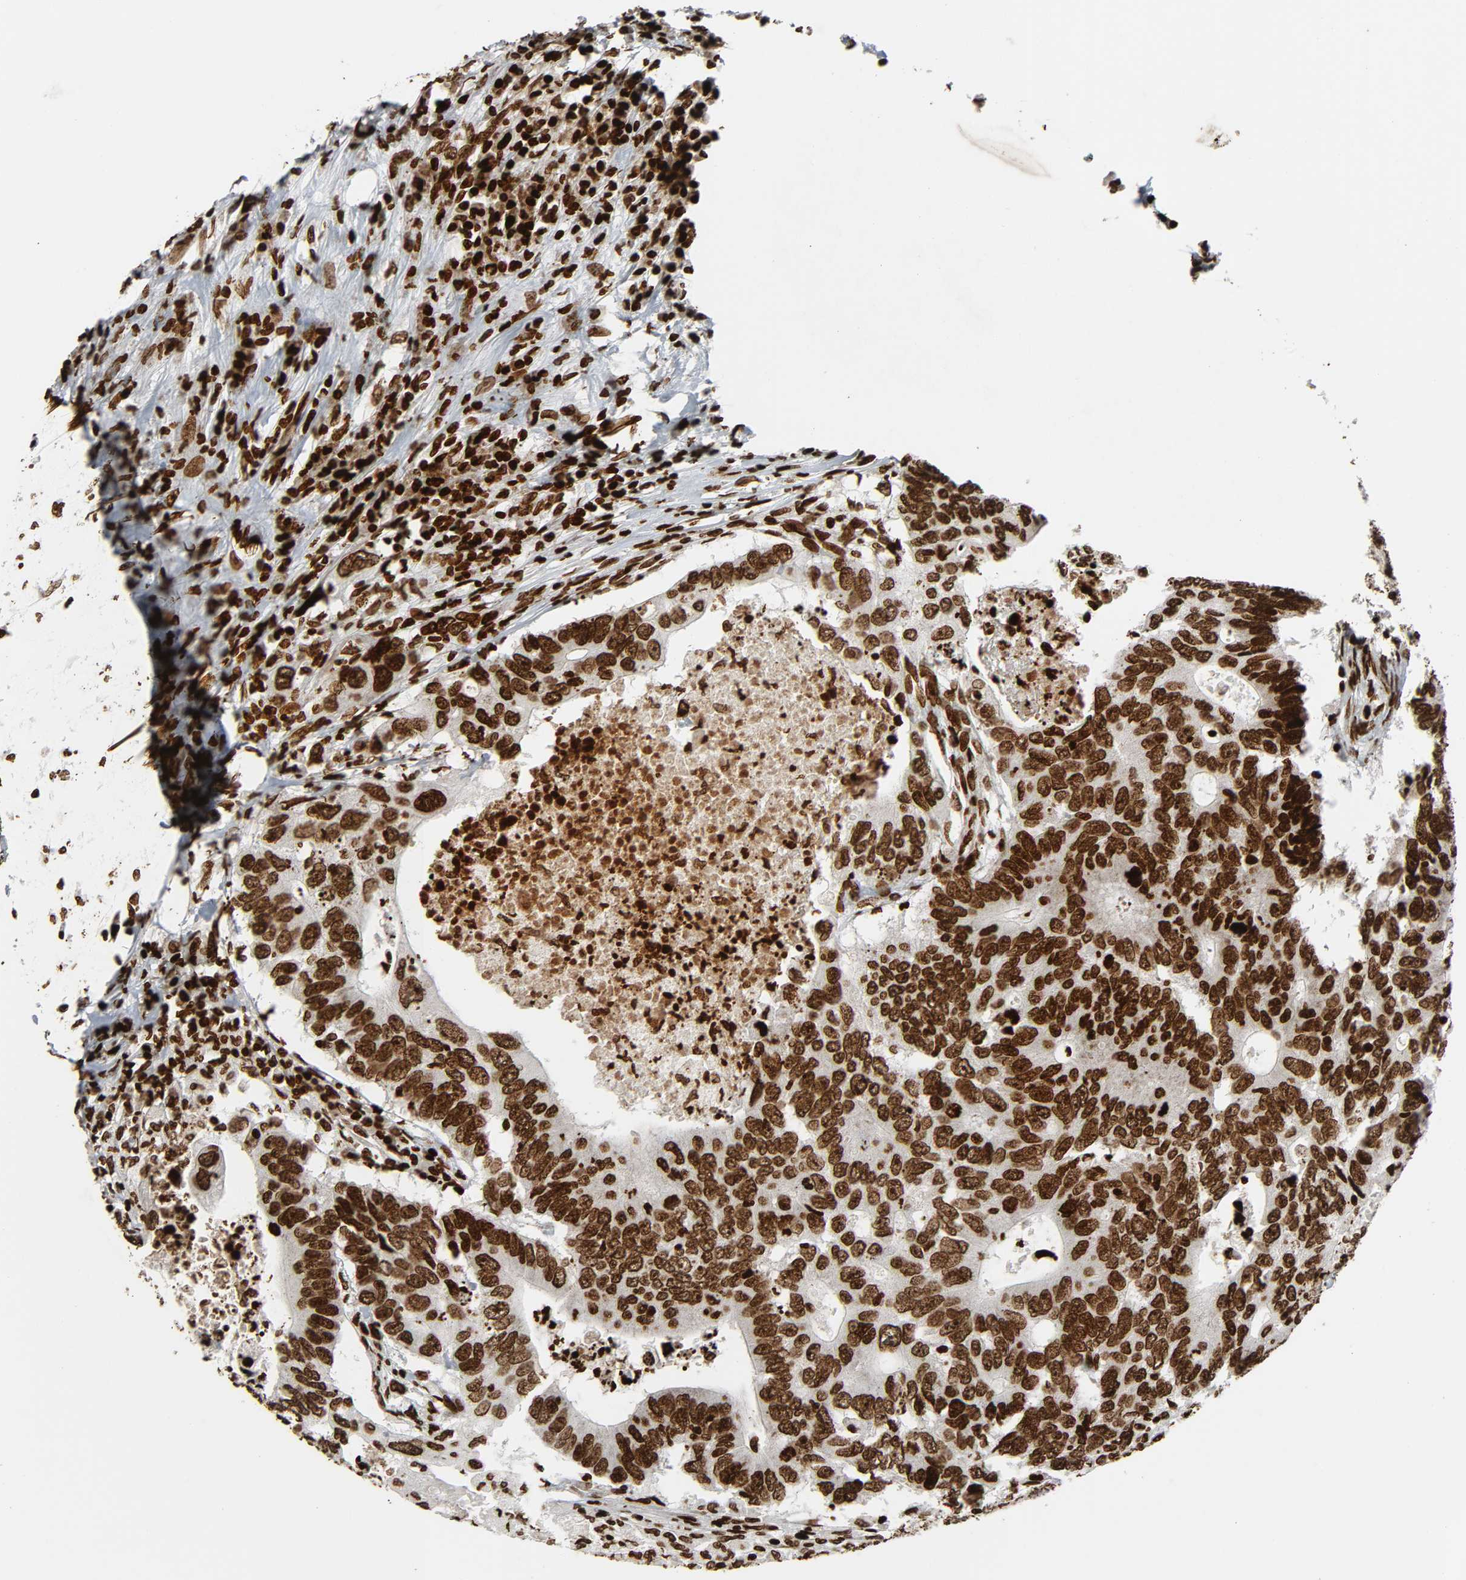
{"staining": {"intensity": "strong", "quantity": ">75%", "location": "nuclear"}, "tissue": "colorectal cancer", "cell_type": "Tumor cells", "image_type": "cancer", "snomed": [{"axis": "morphology", "description": "Adenocarcinoma, NOS"}, {"axis": "topography", "description": "Colon"}], "caption": "An image of human adenocarcinoma (colorectal) stained for a protein shows strong nuclear brown staining in tumor cells.", "gene": "RXRA", "patient": {"sex": "male", "age": 71}}